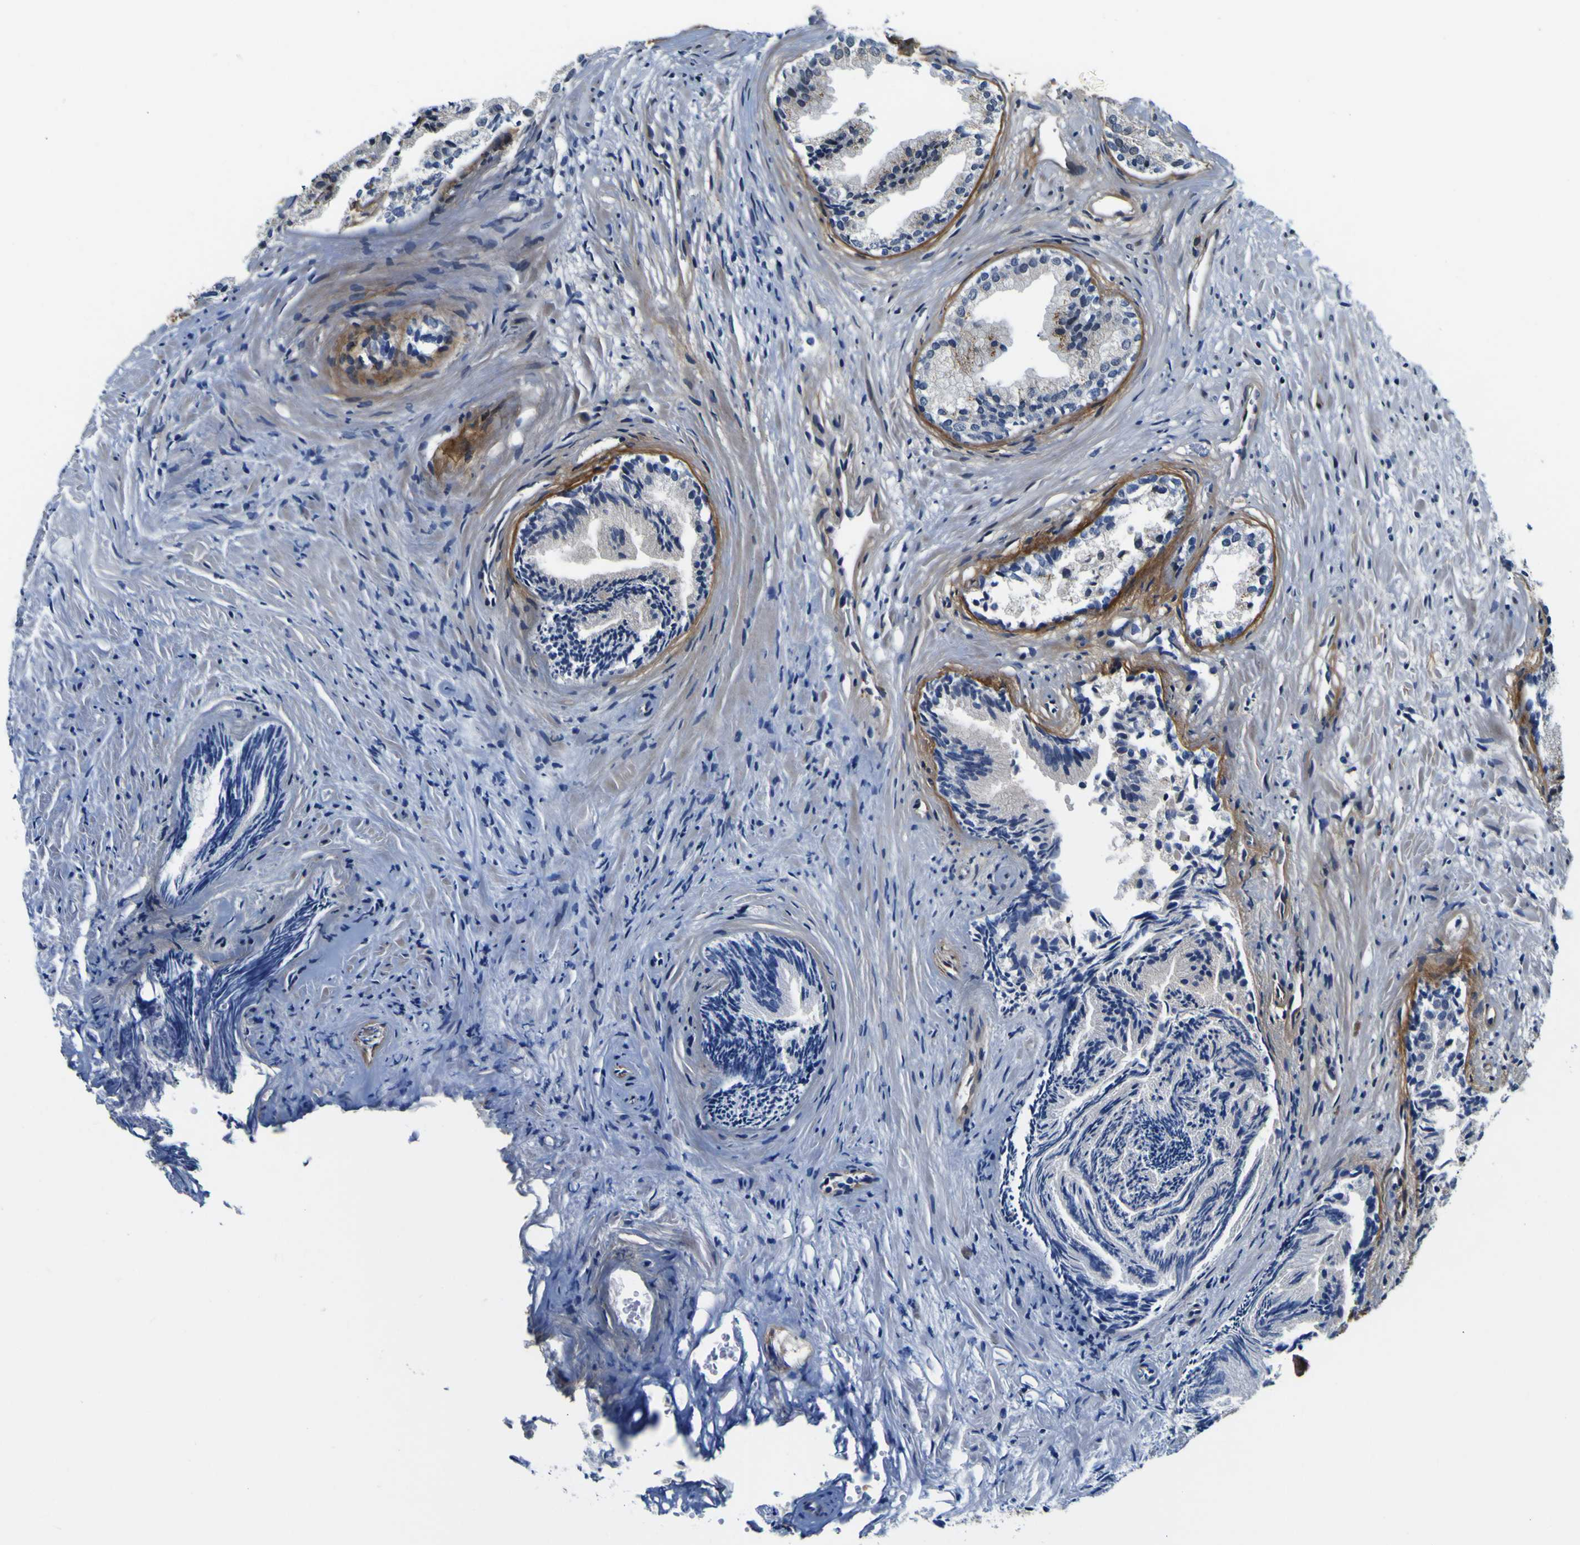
{"staining": {"intensity": "negative", "quantity": "none", "location": "none"}, "tissue": "prostate", "cell_type": "Glandular cells", "image_type": "normal", "snomed": [{"axis": "morphology", "description": "Normal tissue, NOS"}, {"axis": "topography", "description": "Prostate"}], "caption": "Image shows no significant protein positivity in glandular cells of normal prostate.", "gene": "POSTN", "patient": {"sex": "male", "age": 76}}